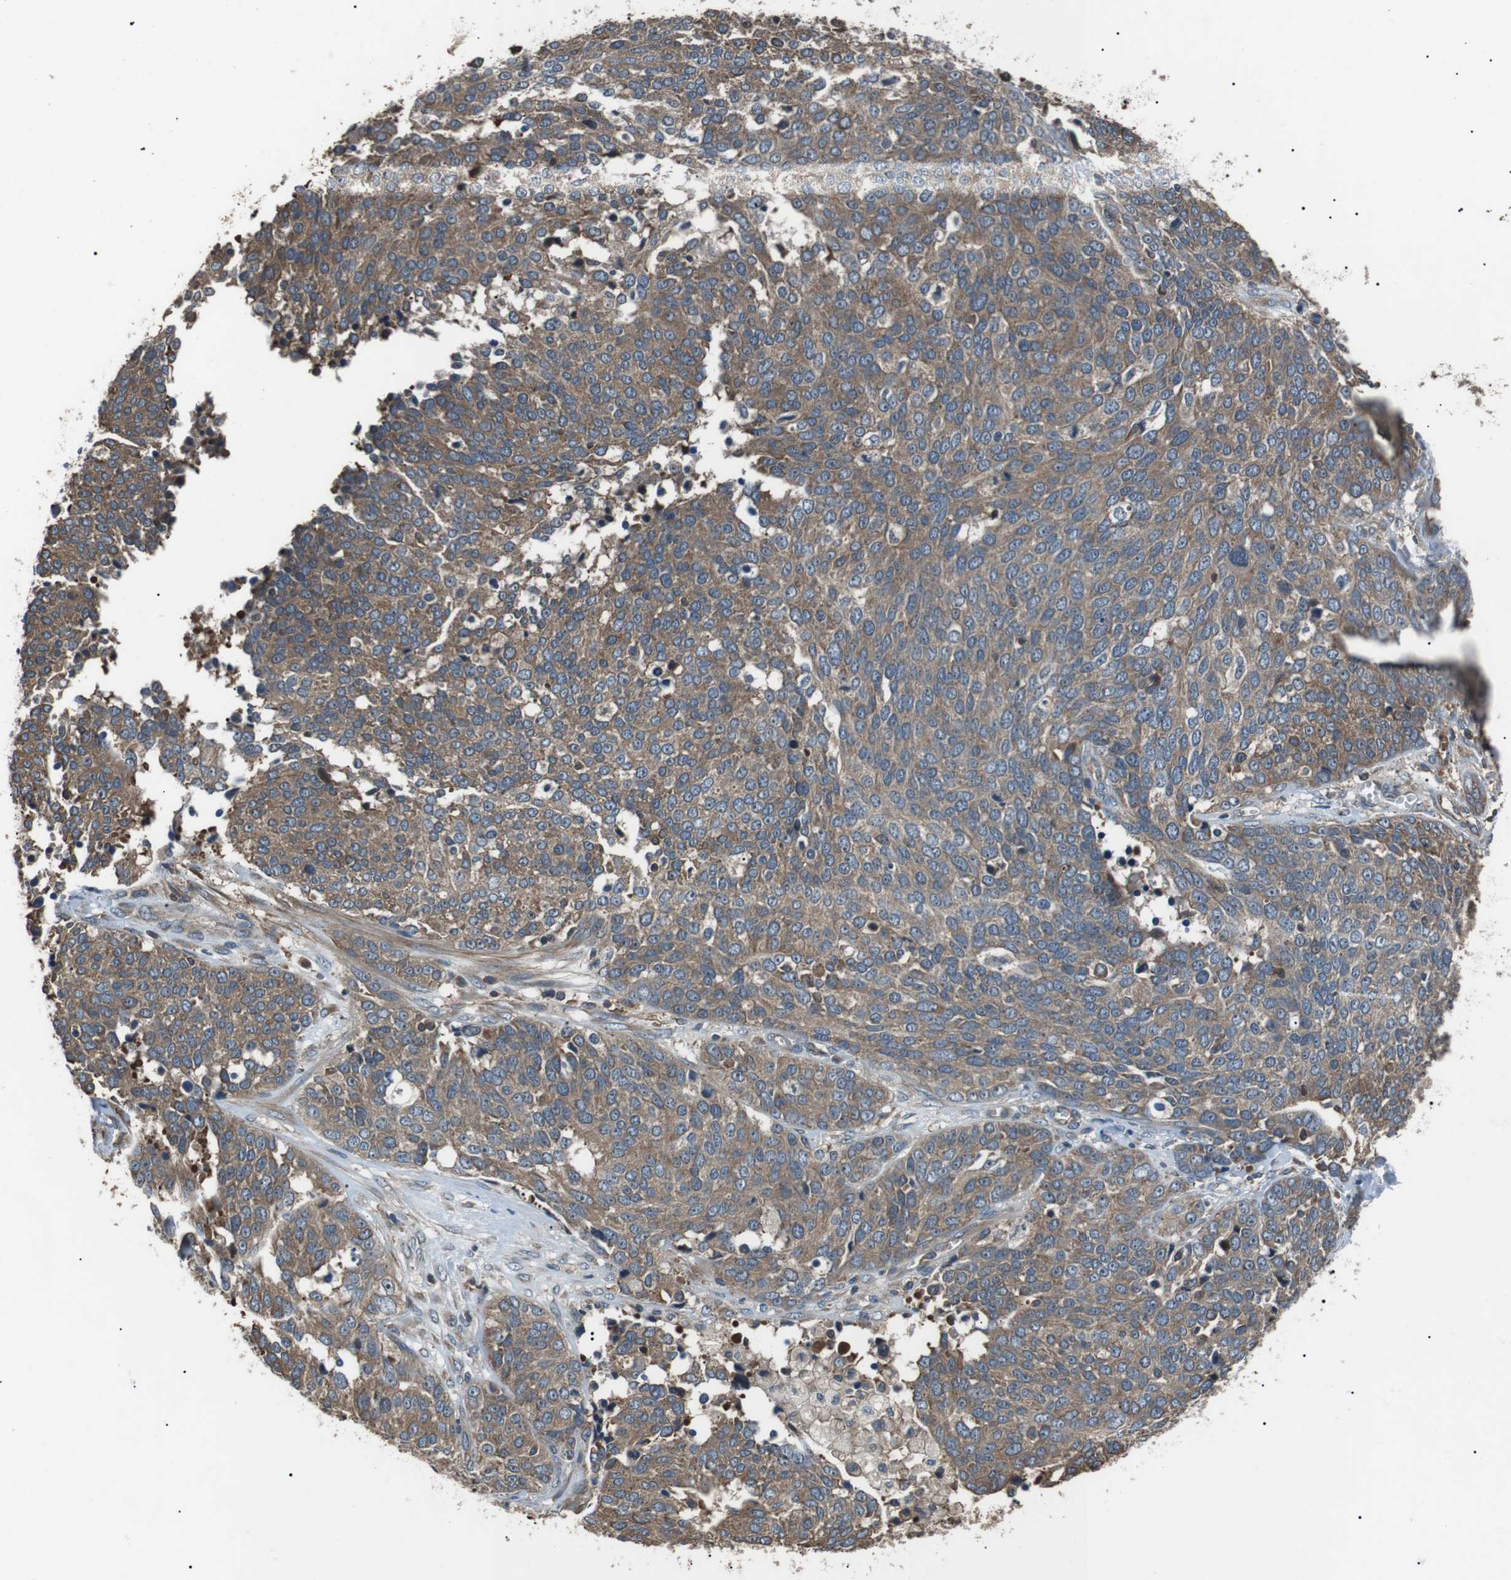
{"staining": {"intensity": "moderate", "quantity": ">75%", "location": "cytoplasmic/membranous"}, "tissue": "ovarian cancer", "cell_type": "Tumor cells", "image_type": "cancer", "snomed": [{"axis": "morphology", "description": "Cystadenocarcinoma, serous, NOS"}, {"axis": "topography", "description": "Ovary"}], "caption": "Human ovarian serous cystadenocarcinoma stained for a protein (brown) reveals moderate cytoplasmic/membranous positive positivity in about >75% of tumor cells.", "gene": "GPR161", "patient": {"sex": "female", "age": 44}}